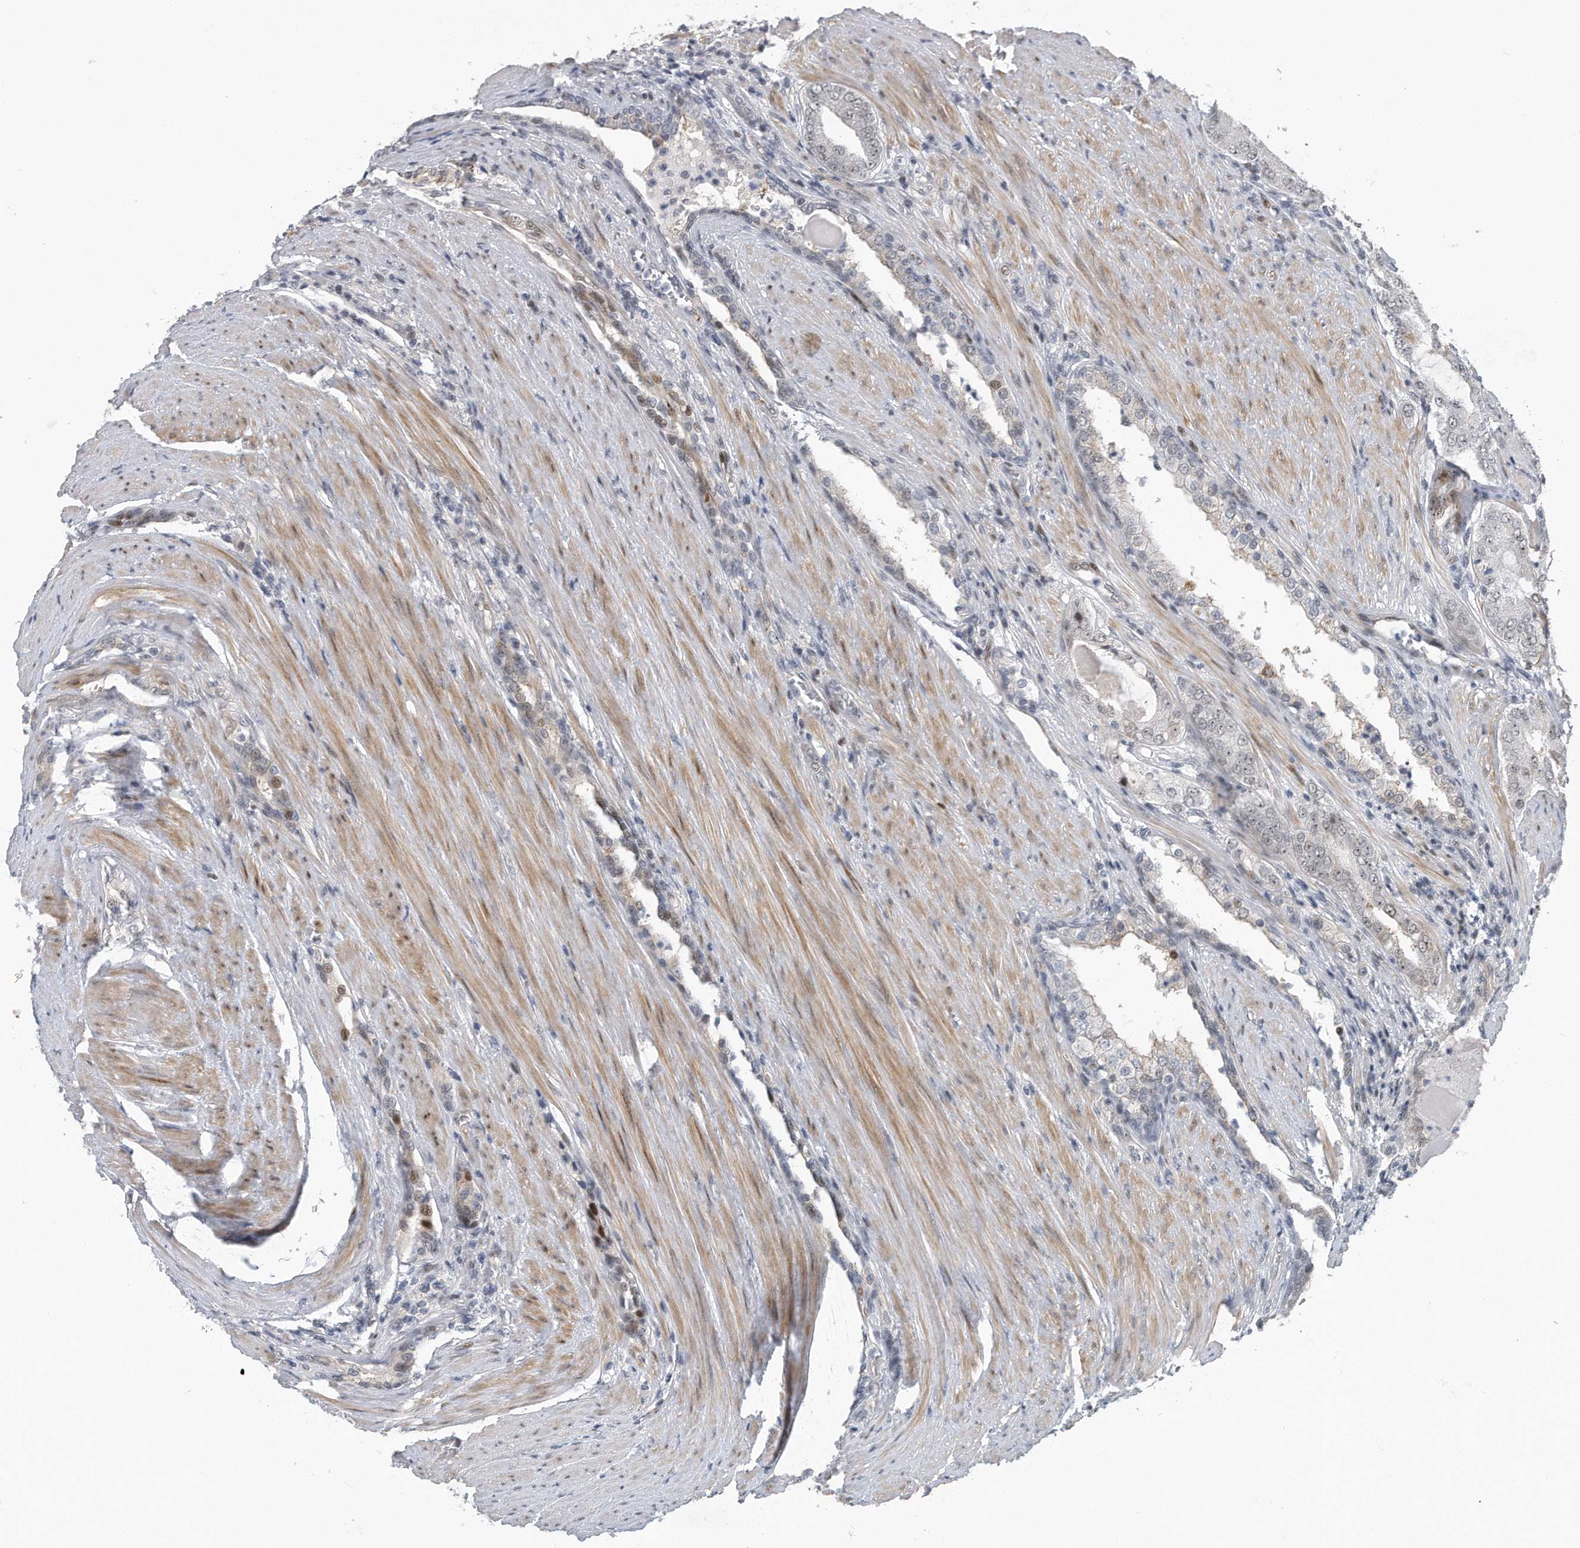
{"staining": {"intensity": "weak", "quantity": "<25%", "location": "nuclear"}, "tissue": "prostate cancer", "cell_type": "Tumor cells", "image_type": "cancer", "snomed": [{"axis": "morphology", "description": "Adenocarcinoma, High grade"}, {"axis": "topography", "description": "Prostate"}], "caption": "DAB (3,3'-diaminobenzidine) immunohistochemical staining of prostate high-grade adenocarcinoma displays no significant positivity in tumor cells.", "gene": "PGBD2", "patient": {"sex": "male", "age": 60}}